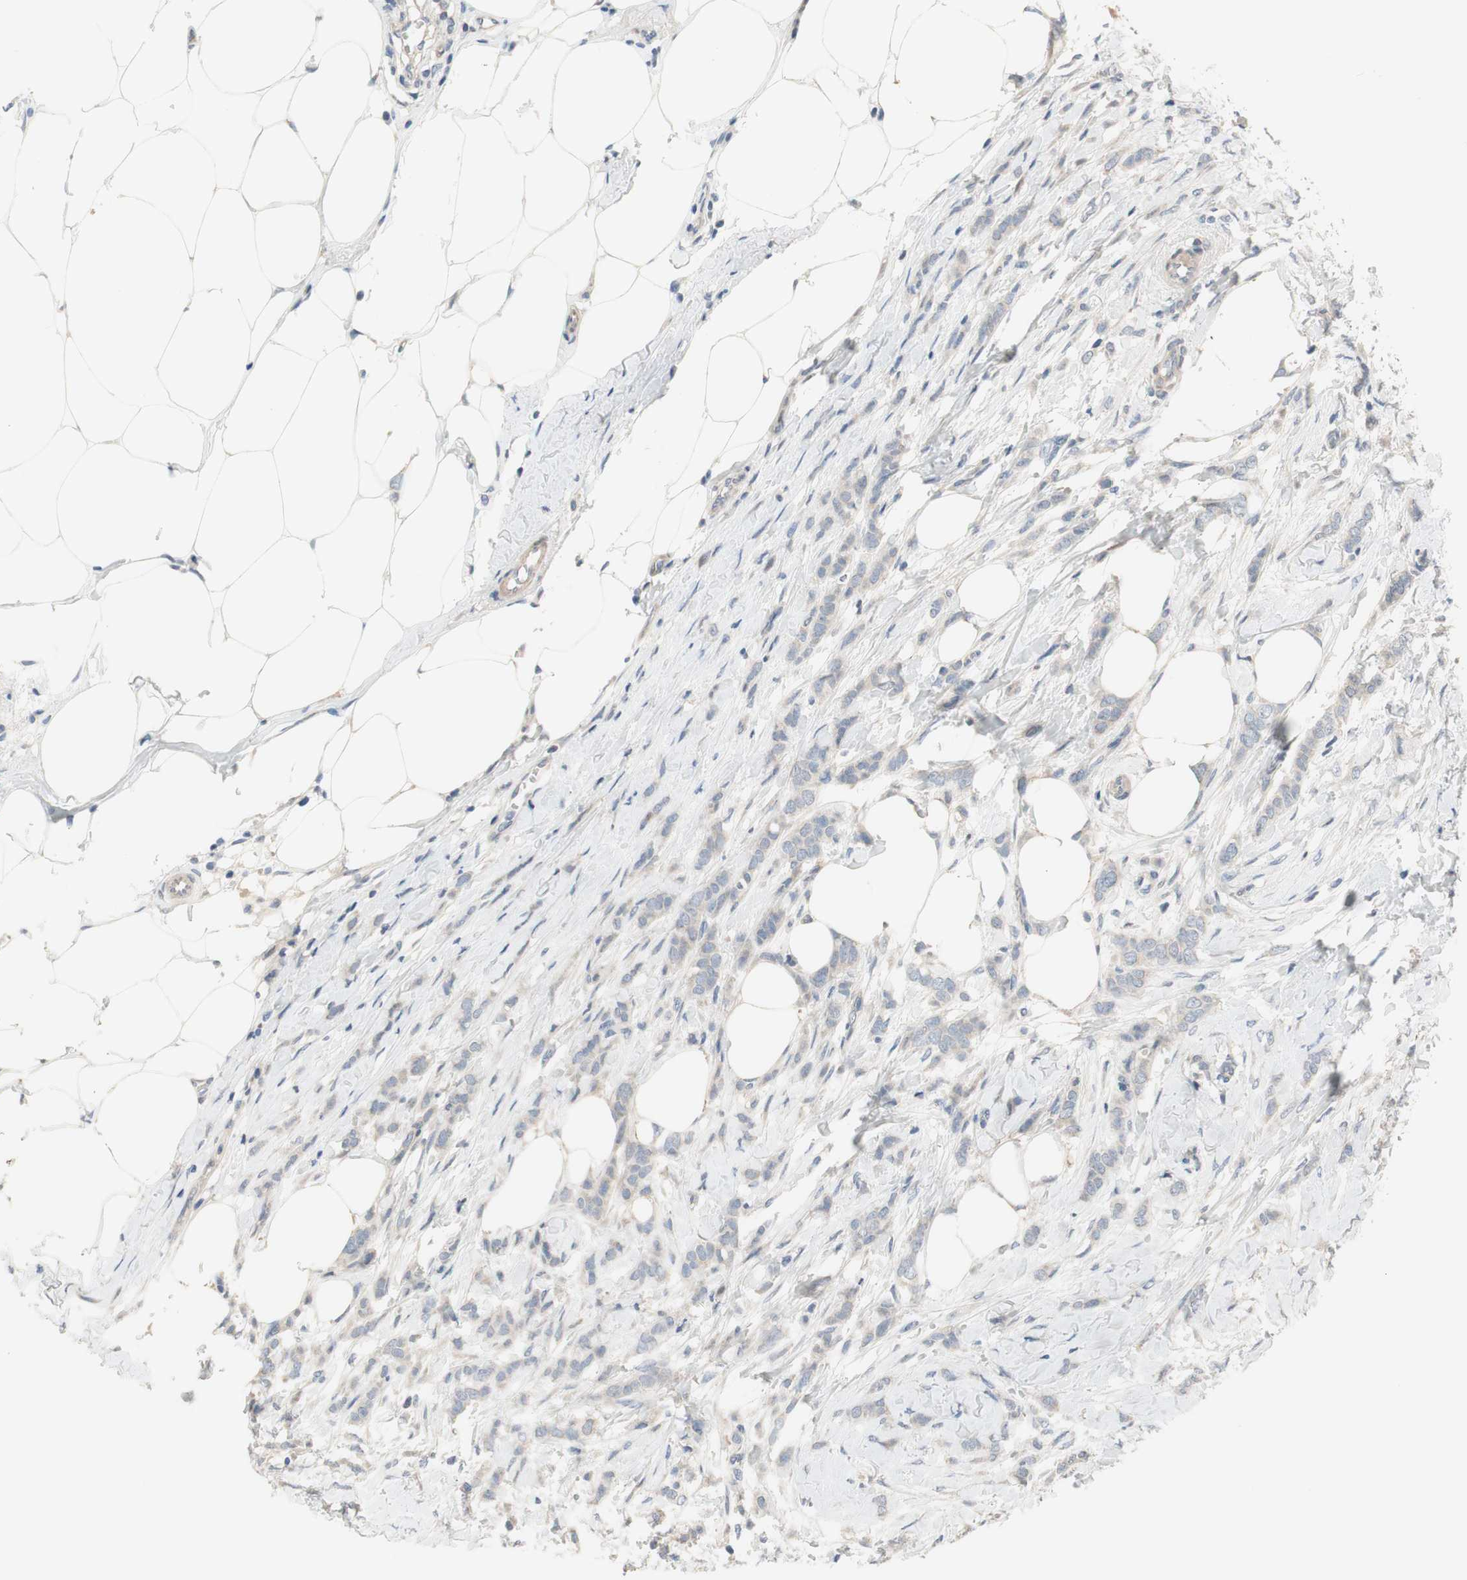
{"staining": {"intensity": "negative", "quantity": "none", "location": "none"}, "tissue": "breast cancer", "cell_type": "Tumor cells", "image_type": "cancer", "snomed": [{"axis": "morphology", "description": "Lobular carcinoma, in situ"}, {"axis": "morphology", "description": "Lobular carcinoma"}, {"axis": "topography", "description": "Breast"}], "caption": "This is an IHC micrograph of breast cancer (lobular carcinoma). There is no staining in tumor cells.", "gene": "TACR3", "patient": {"sex": "female", "age": 41}}